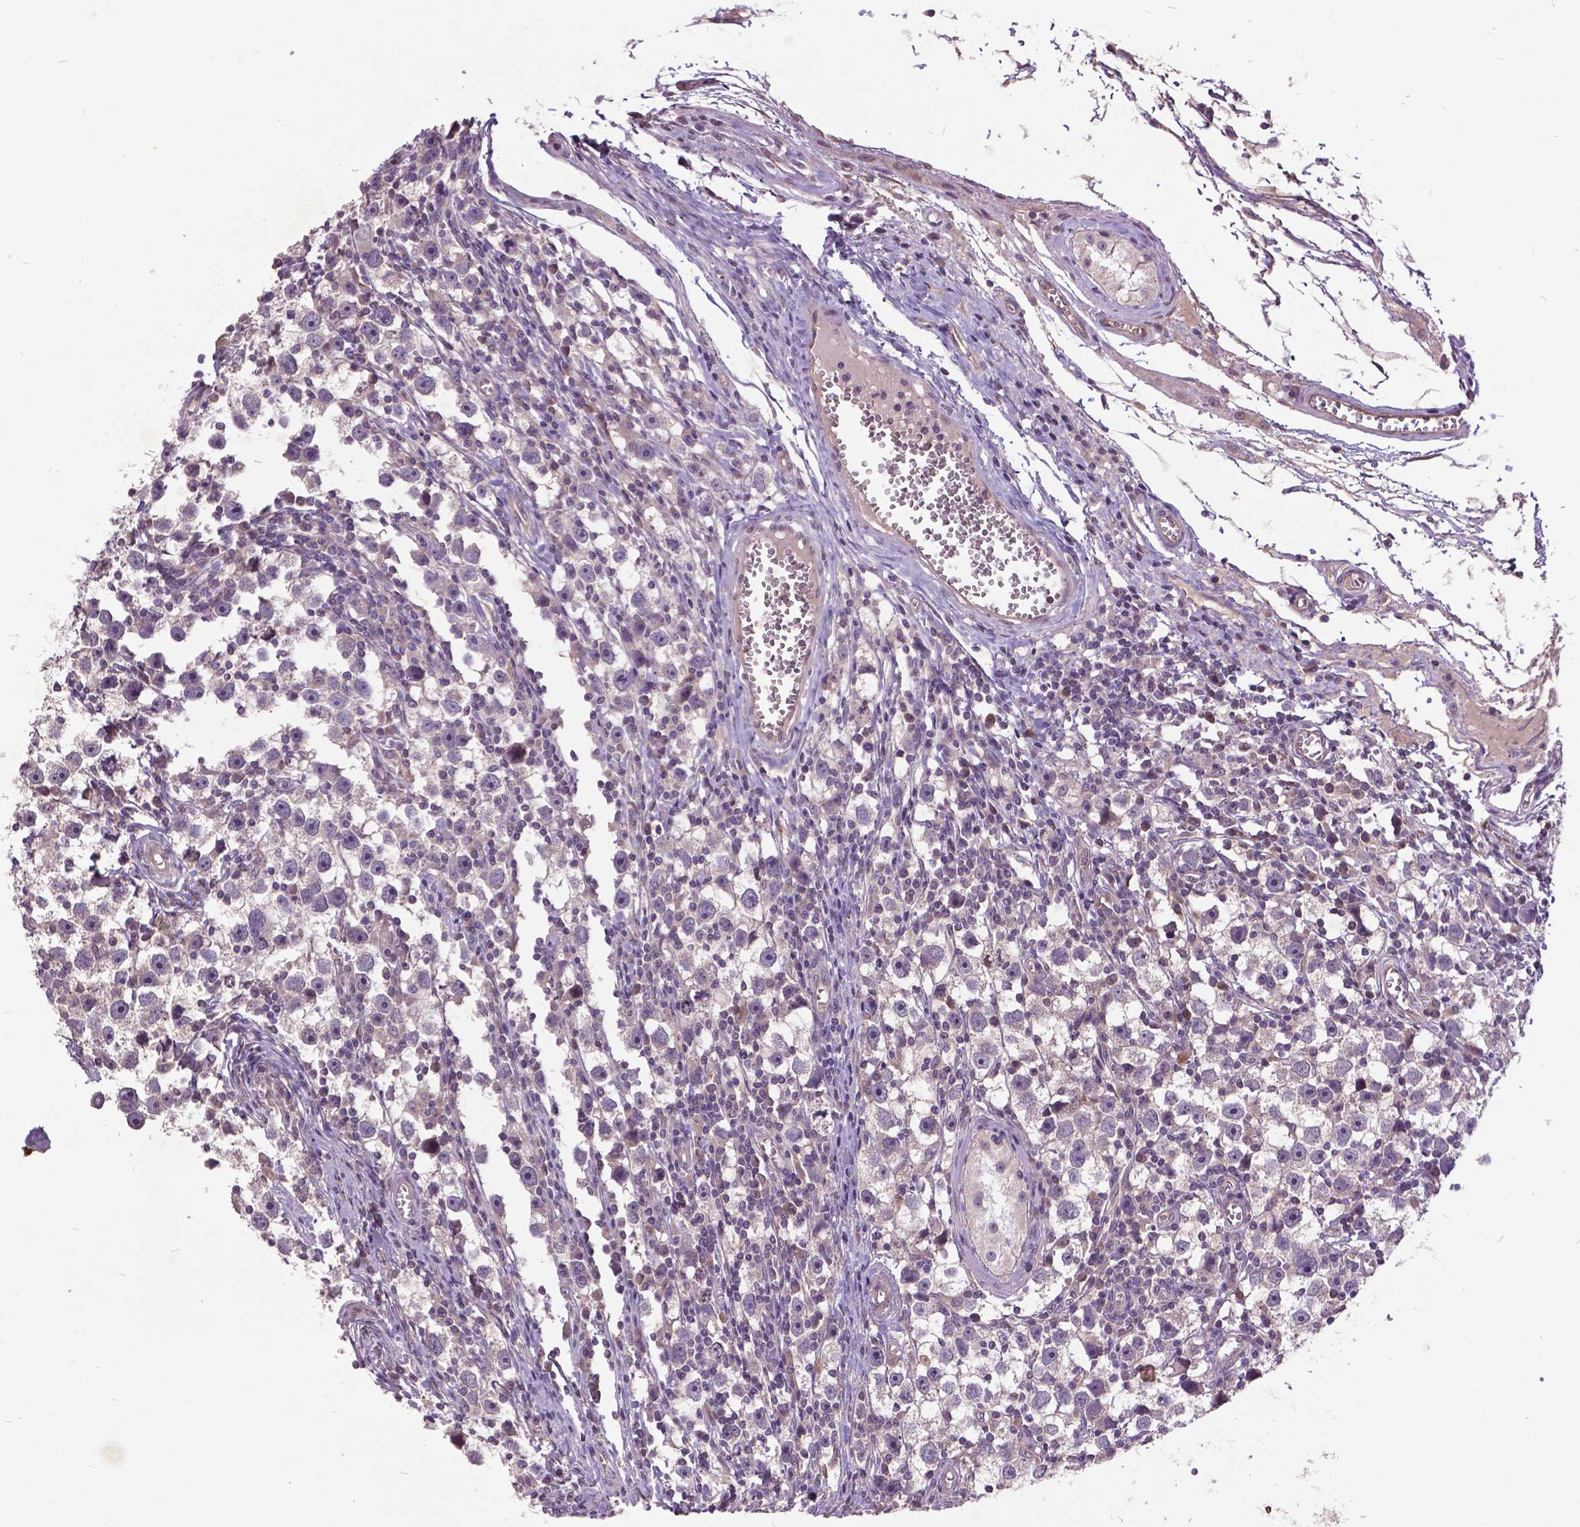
{"staining": {"intensity": "negative", "quantity": "none", "location": "none"}, "tissue": "testis cancer", "cell_type": "Tumor cells", "image_type": "cancer", "snomed": [{"axis": "morphology", "description": "Seminoma, NOS"}, {"axis": "topography", "description": "Testis"}], "caption": "An immunohistochemistry photomicrograph of testis seminoma is shown. There is no staining in tumor cells of testis seminoma. (Immunohistochemistry, brightfield microscopy, high magnification).", "gene": "AP1S3", "patient": {"sex": "male", "age": 30}}